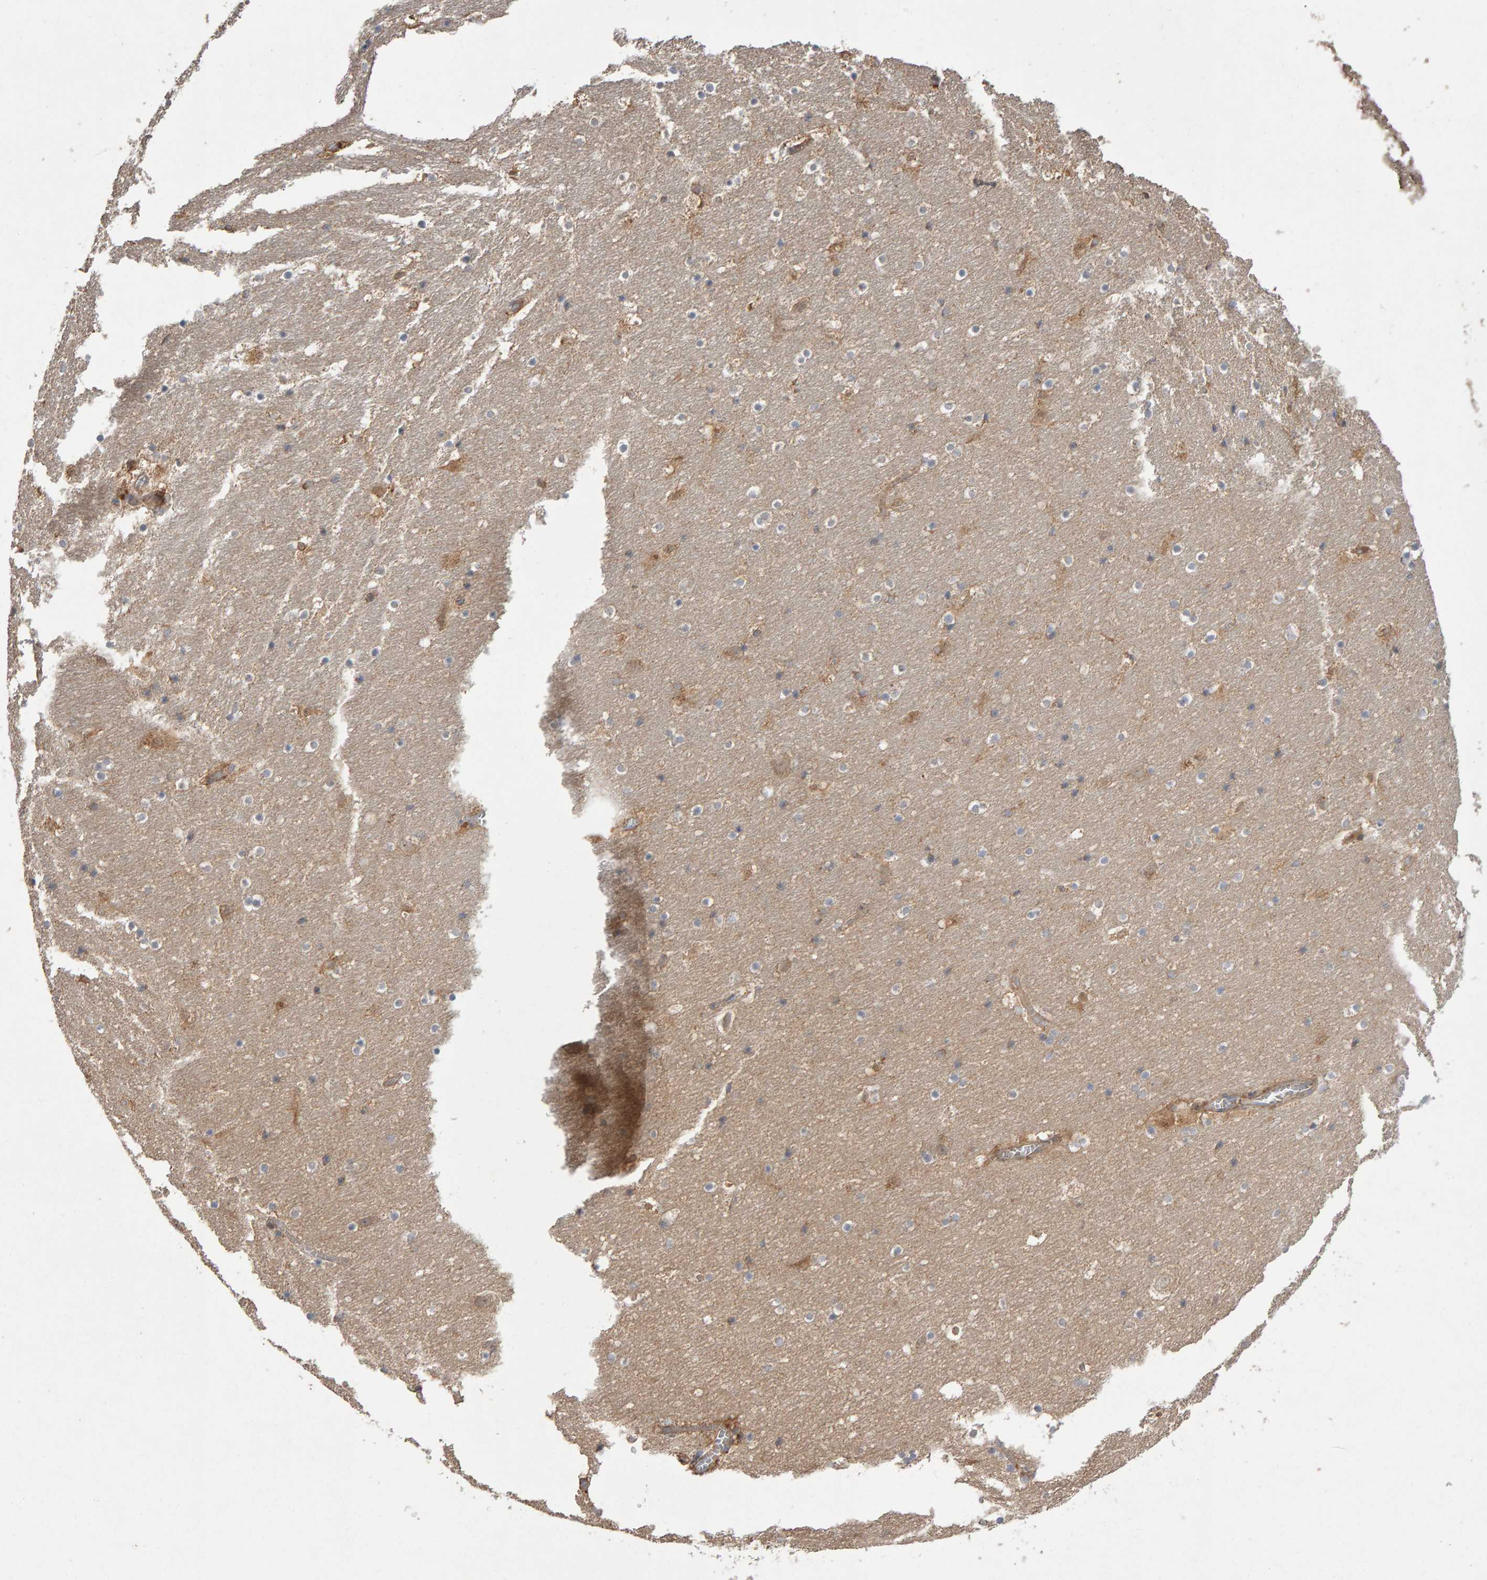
{"staining": {"intensity": "moderate", "quantity": "<25%", "location": "cytoplasmic/membranous"}, "tissue": "hippocampus", "cell_type": "Glial cells", "image_type": "normal", "snomed": [{"axis": "morphology", "description": "Normal tissue, NOS"}, {"axis": "topography", "description": "Hippocampus"}], "caption": "A high-resolution image shows IHC staining of normal hippocampus, which demonstrates moderate cytoplasmic/membranous positivity in about <25% of glial cells. (Brightfield microscopy of DAB IHC at high magnification).", "gene": "PGS1", "patient": {"sex": "male", "age": 45}}